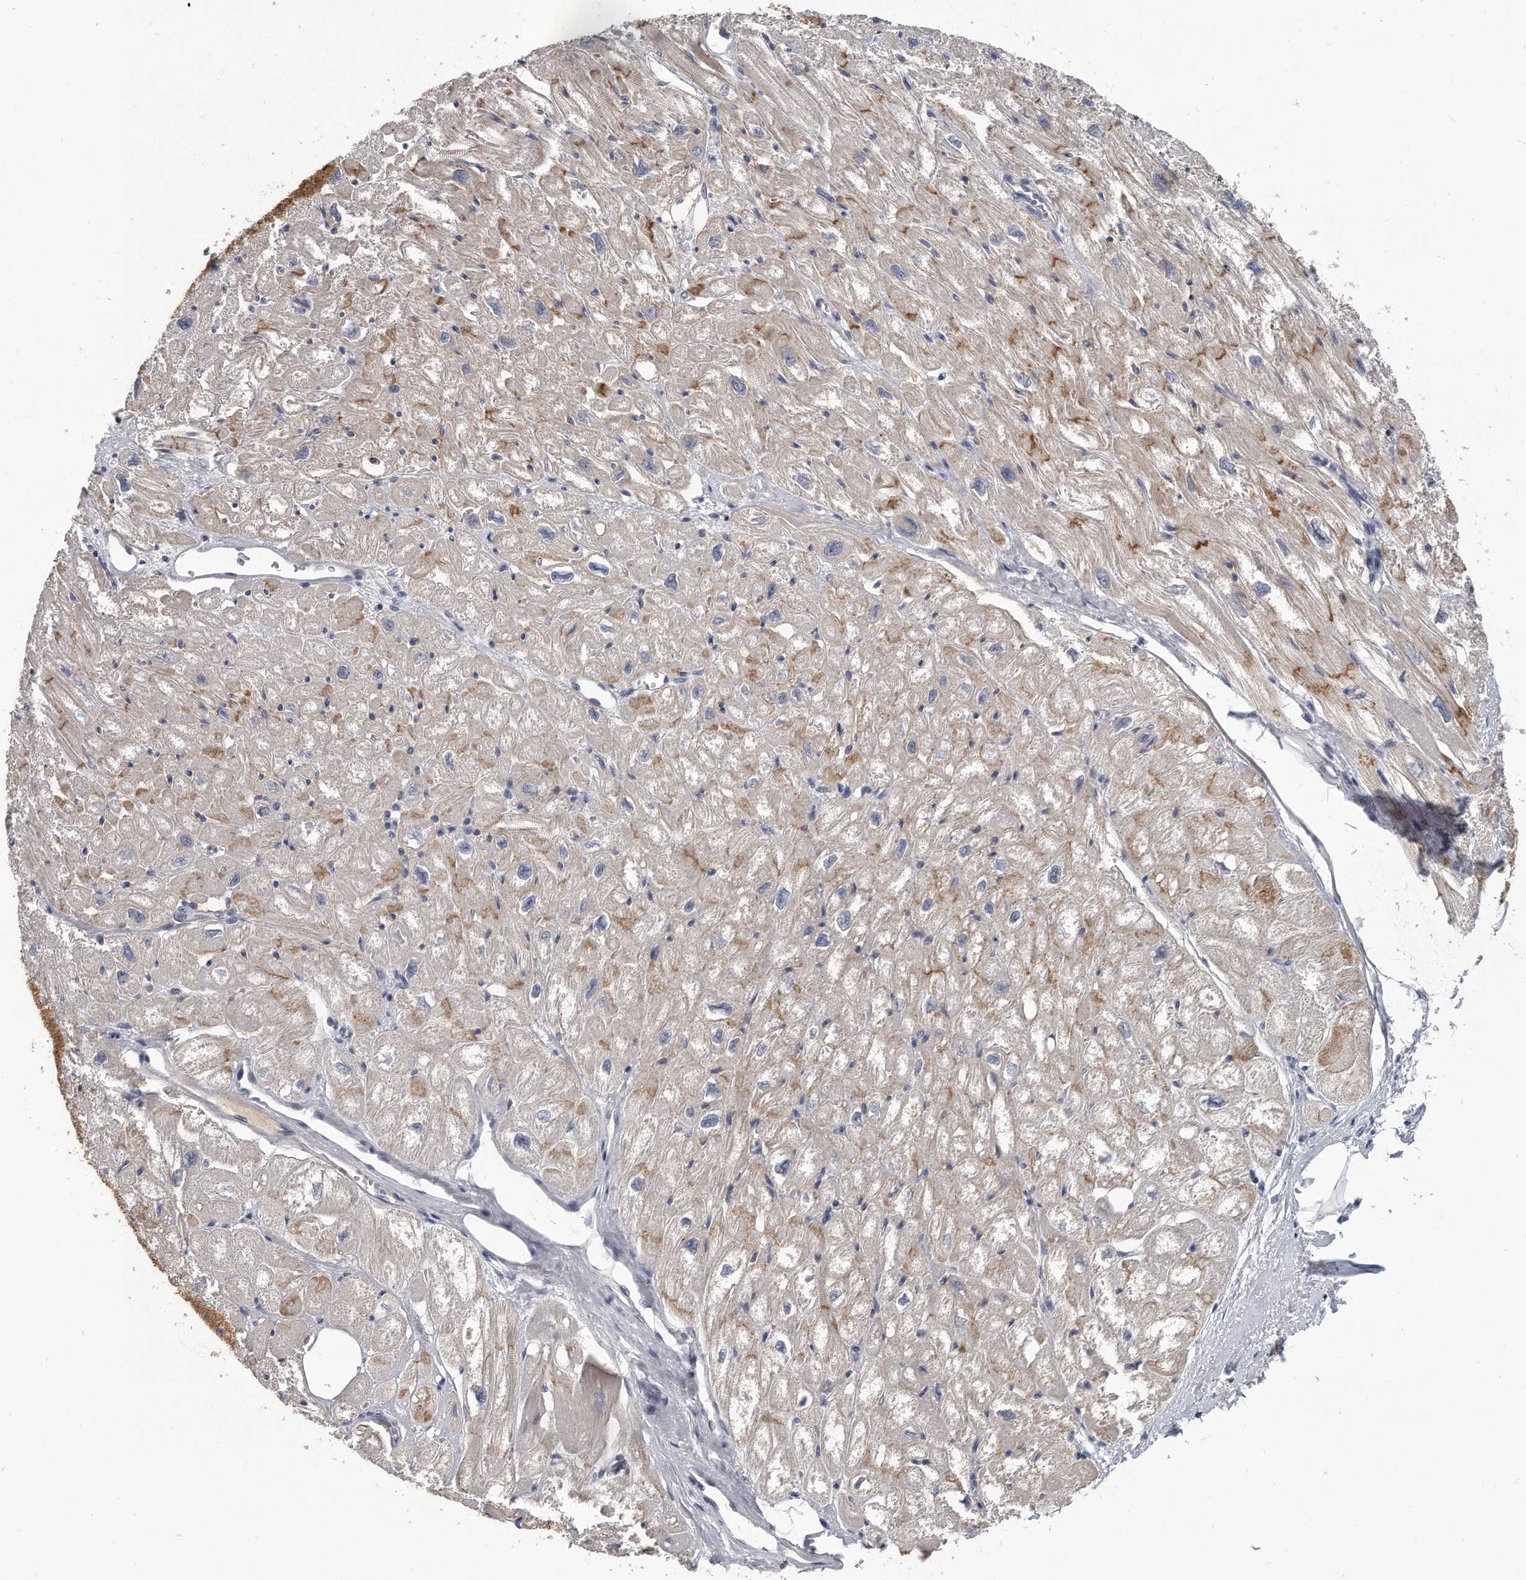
{"staining": {"intensity": "moderate", "quantity": "25%-75%", "location": "cytoplasmic/membranous"}, "tissue": "heart muscle", "cell_type": "Cardiomyocytes", "image_type": "normal", "snomed": [{"axis": "morphology", "description": "Normal tissue, NOS"}, {"axis": "topography", "description": "Heart"}], "caption": "This image displays IHC staining of normal human heart muscle, with medium moderate cytoplasmic/membranous expression in approximately 25%-75% of cardiomyocytes.", "gene": "KLHL7", "patient": {"sex": "male", "age": 50}}